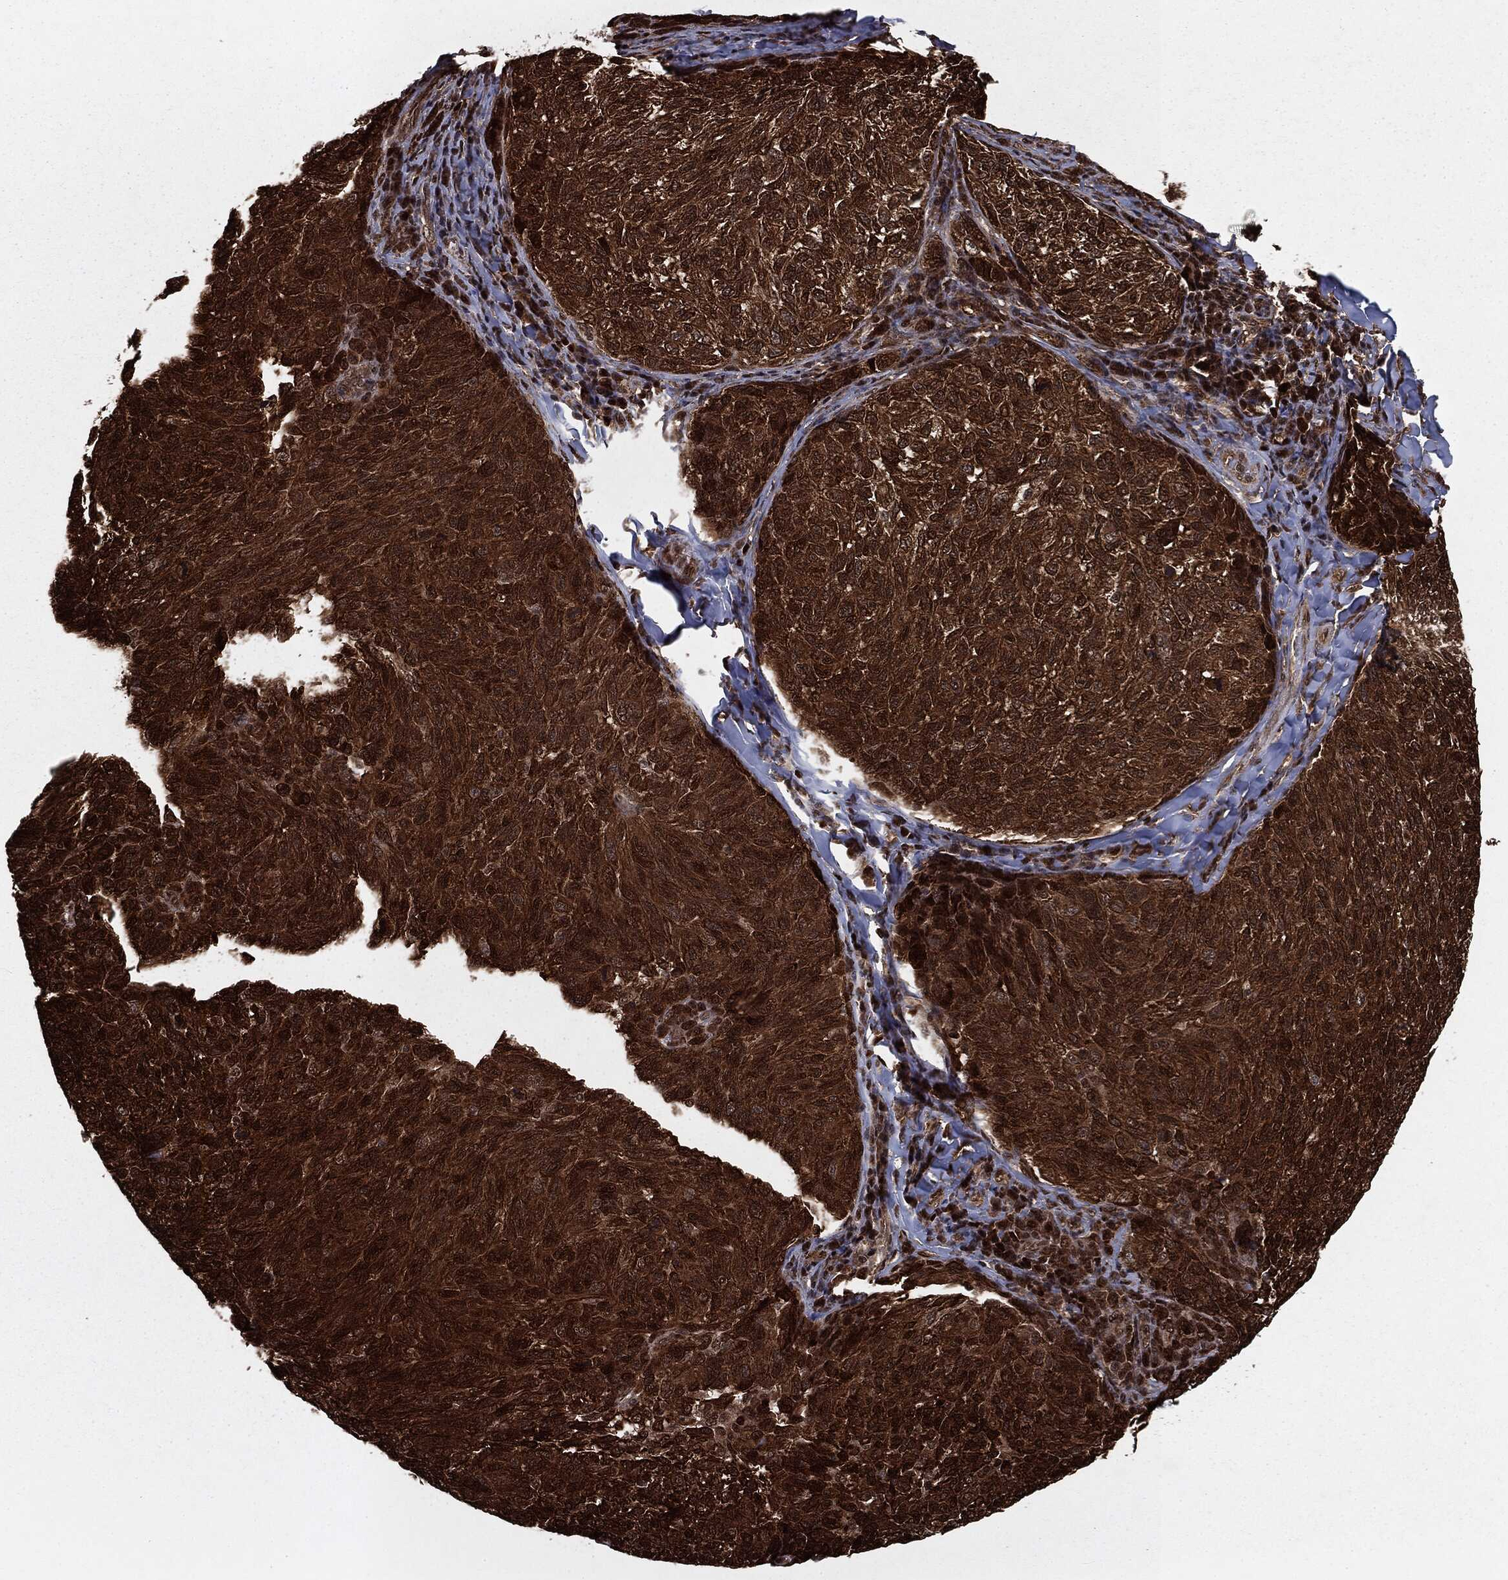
{"staining": {"intensity": "strong", "quantity": ">75%", "location": "cytoplasmic/membranous,nuclear"}, "tissue": "melanoma", "cell_type": "Tumor cells", "image_type": "cancer", "snomed": [{"axis": "morphology", "description": "Malignant melanoma, NOS"}, {"axis": "topography", "description": "Skin"}], "caption": "Tumor cells reveal strong cytoplasmic/membranous and nuclear expression in about >75% of cells in malignant melanoma.", "gene": "RANBP9", "patient": {"sex": "female", "age": 73}}